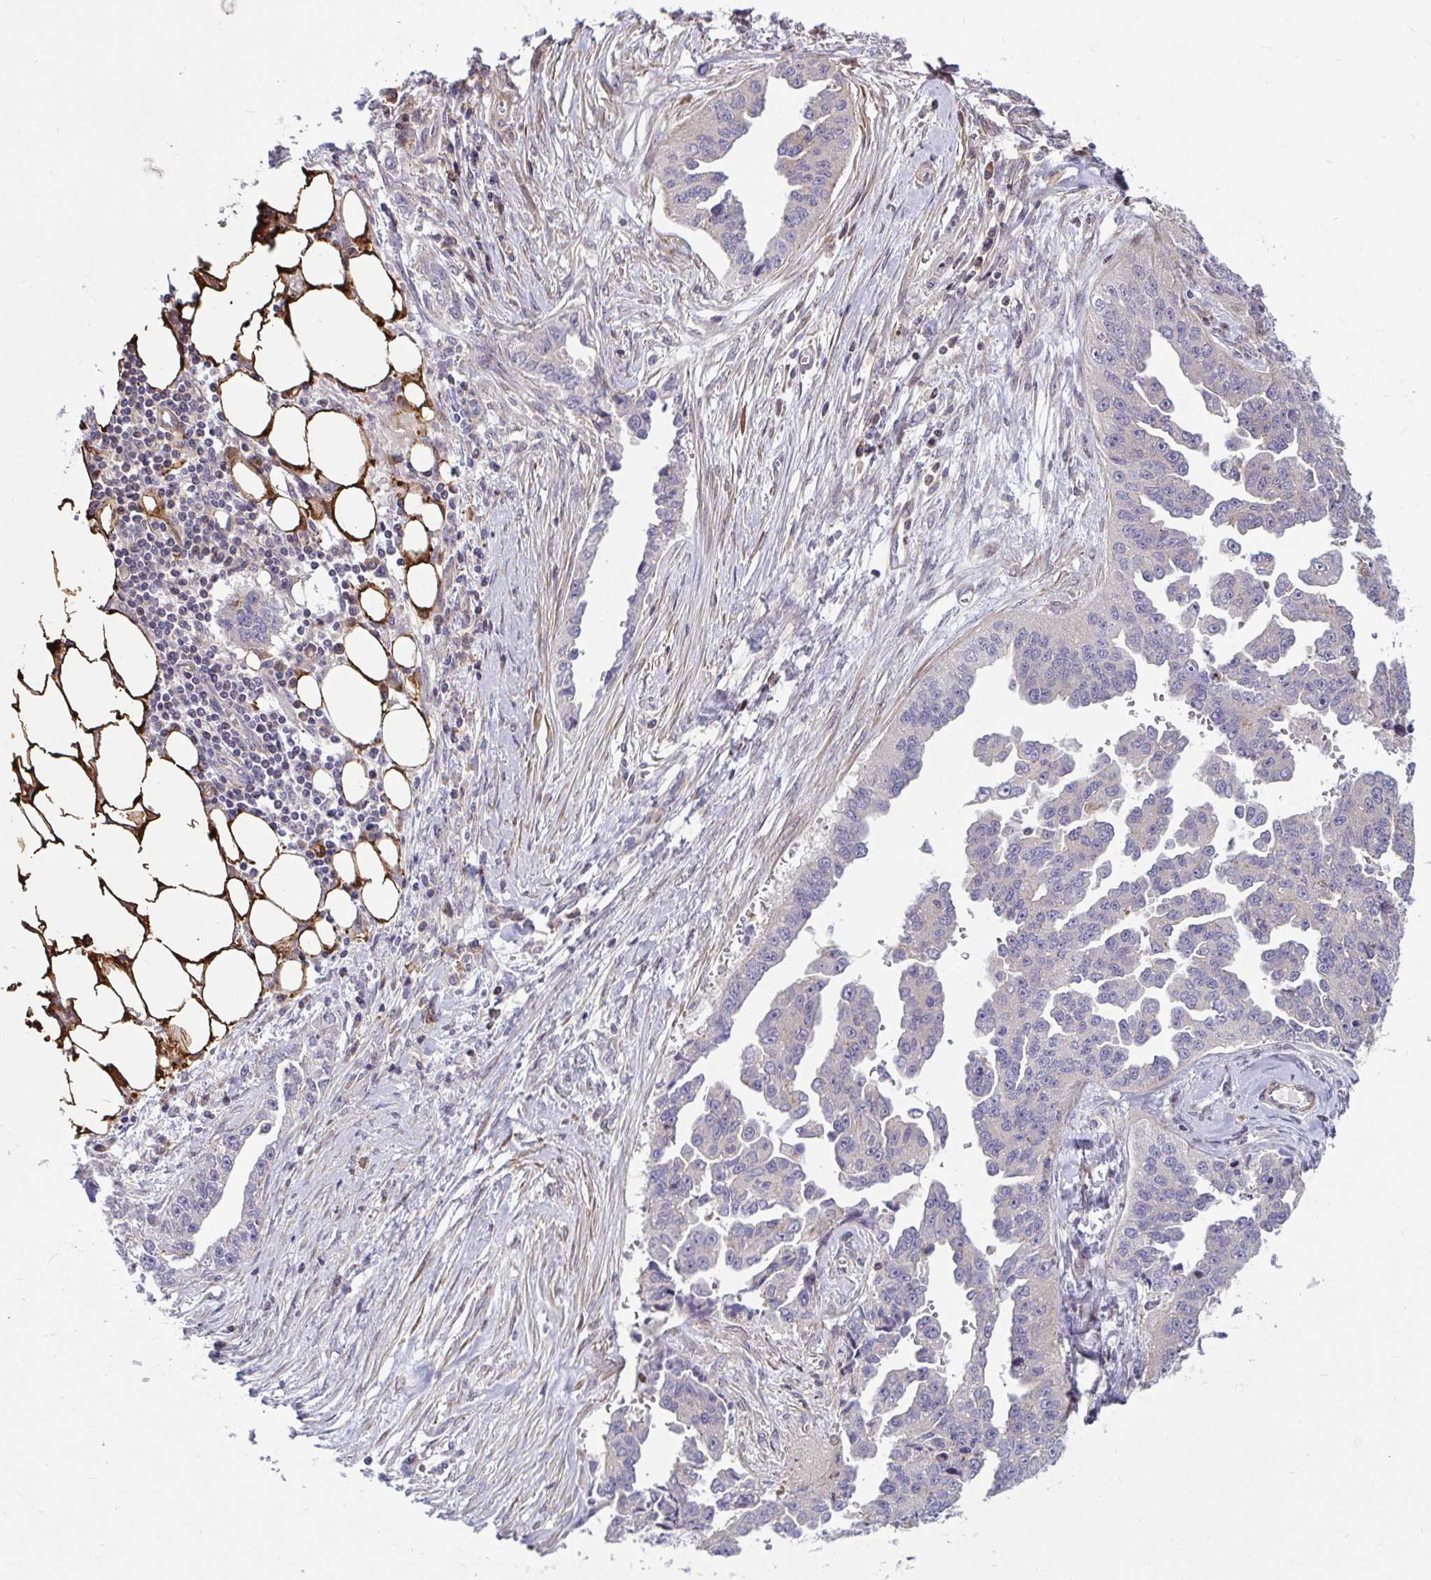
{"staining": {"intensity": "negative", "quantity": "none", "location": "none"}, "tissue": "ovarian cancer", "cell_type": "Tumor cells", "image_type": "cancer", "snomed": [{"axis": "morphology", "description": "Cystadenocarcinoma, serous, NOS"}, {"axis": "topography", "description": "Ovary"}], "caption": "There is no significant staining in tumor cells of serous cystadenocarcinoma (ovarian). Brightfield microscopy of immunohistochemistry stained with DAB (brown) and hematoxylin (blue), captured at high magnification.", "gene": "ZSCAN9", "patient": {"sex": "female", "age": 75}}